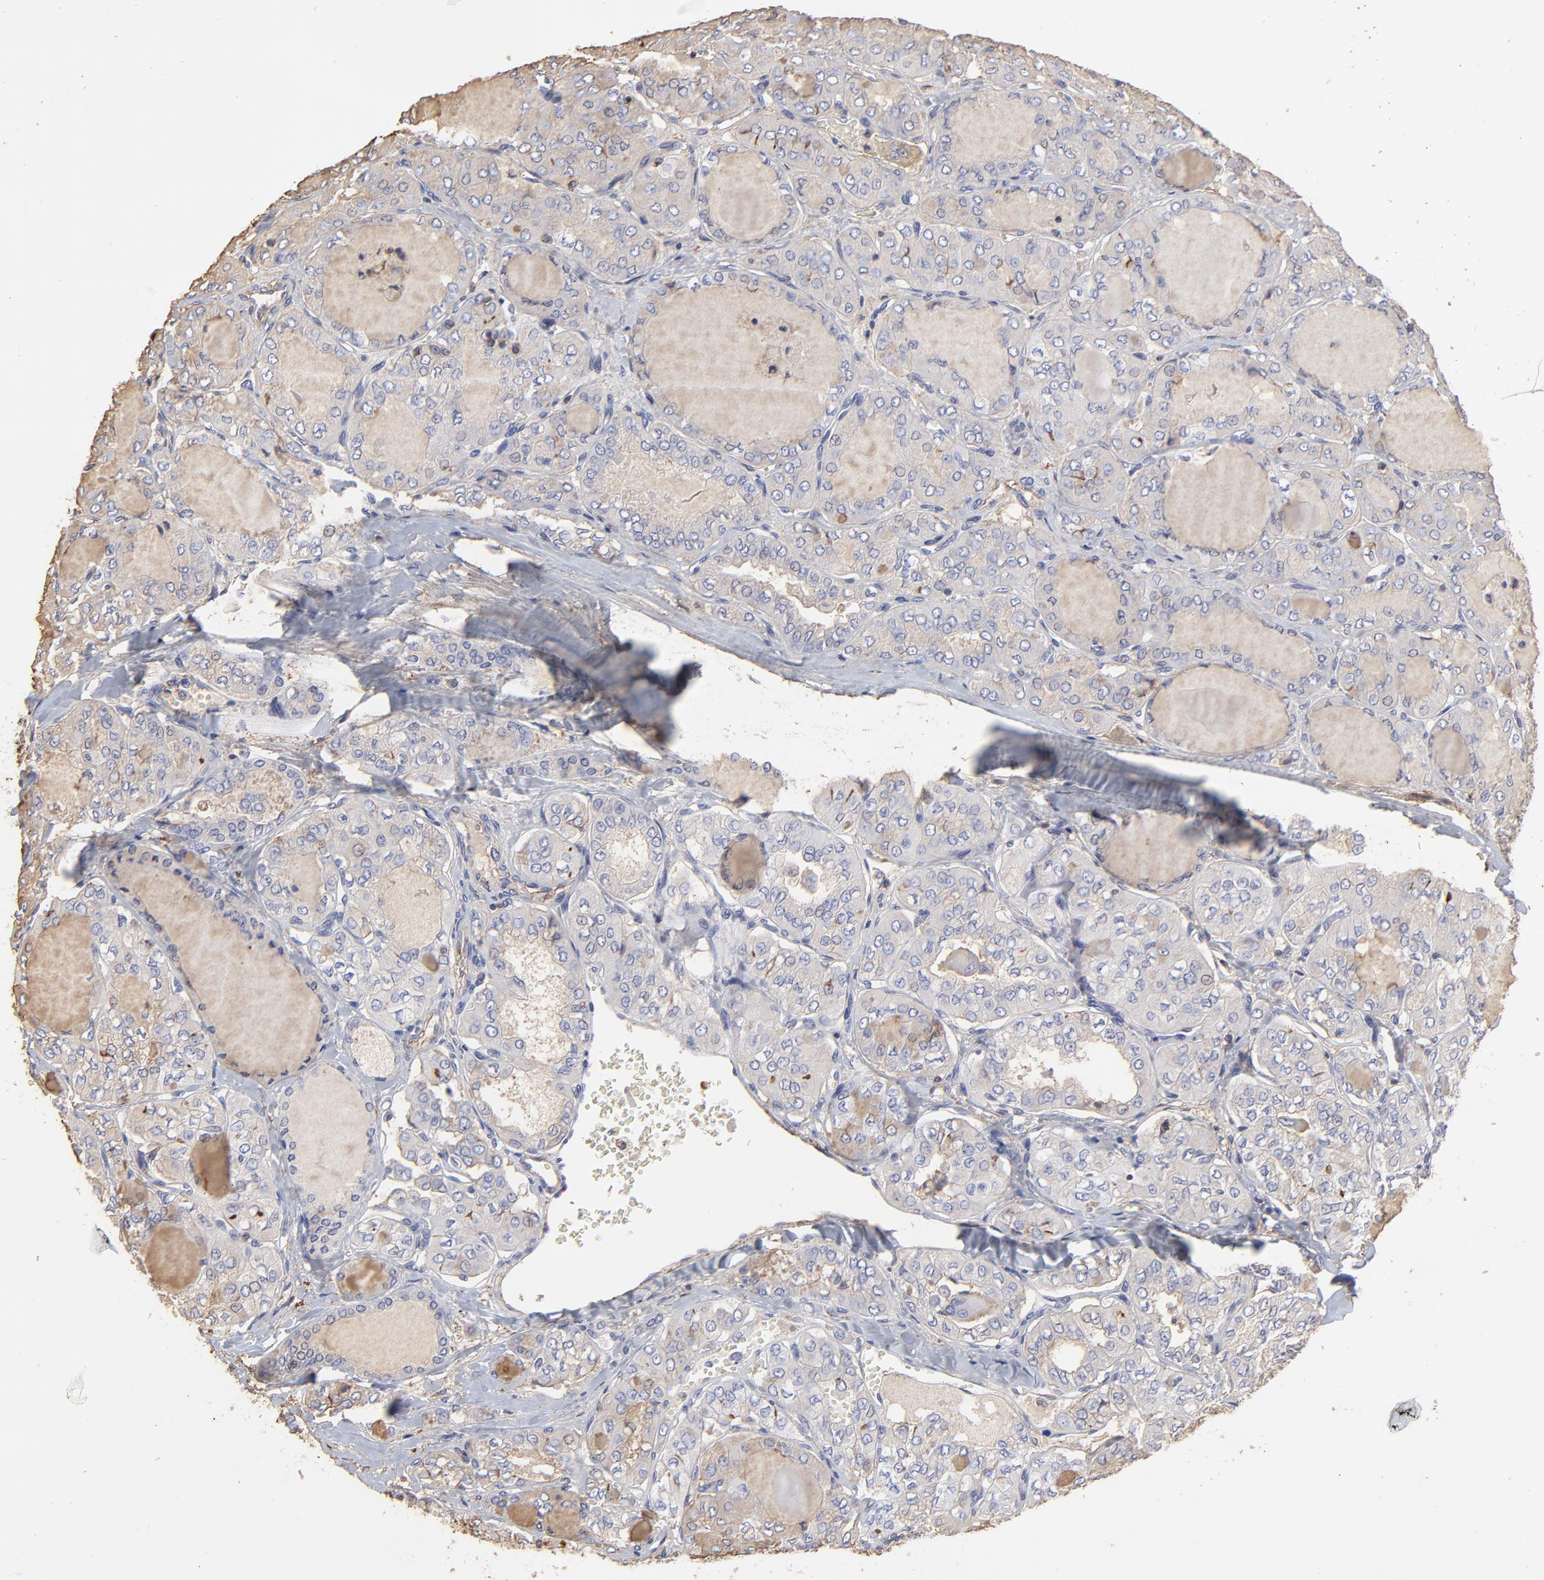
{"staining": {"intensity": "weak", "quantity": "<25%", "location": "cytoplasmic/membranous"}, "tissue": "thyroid cancer", "cell_type": "Tumor cells", "image_type": "cancer", "snomed": [{"axis": "morphology", "description": "Papillary adenocarcinoma, NOS"}, {"axis": "topography", "description": "Thyroid gland"}], "caption": "Thyroid papillary adenocarcinoma was stained to show a protein in brown. There is no significant expression in tumor cells.", "gene": "ANXA6", "patient": {"sex": "male", "age": 20}}